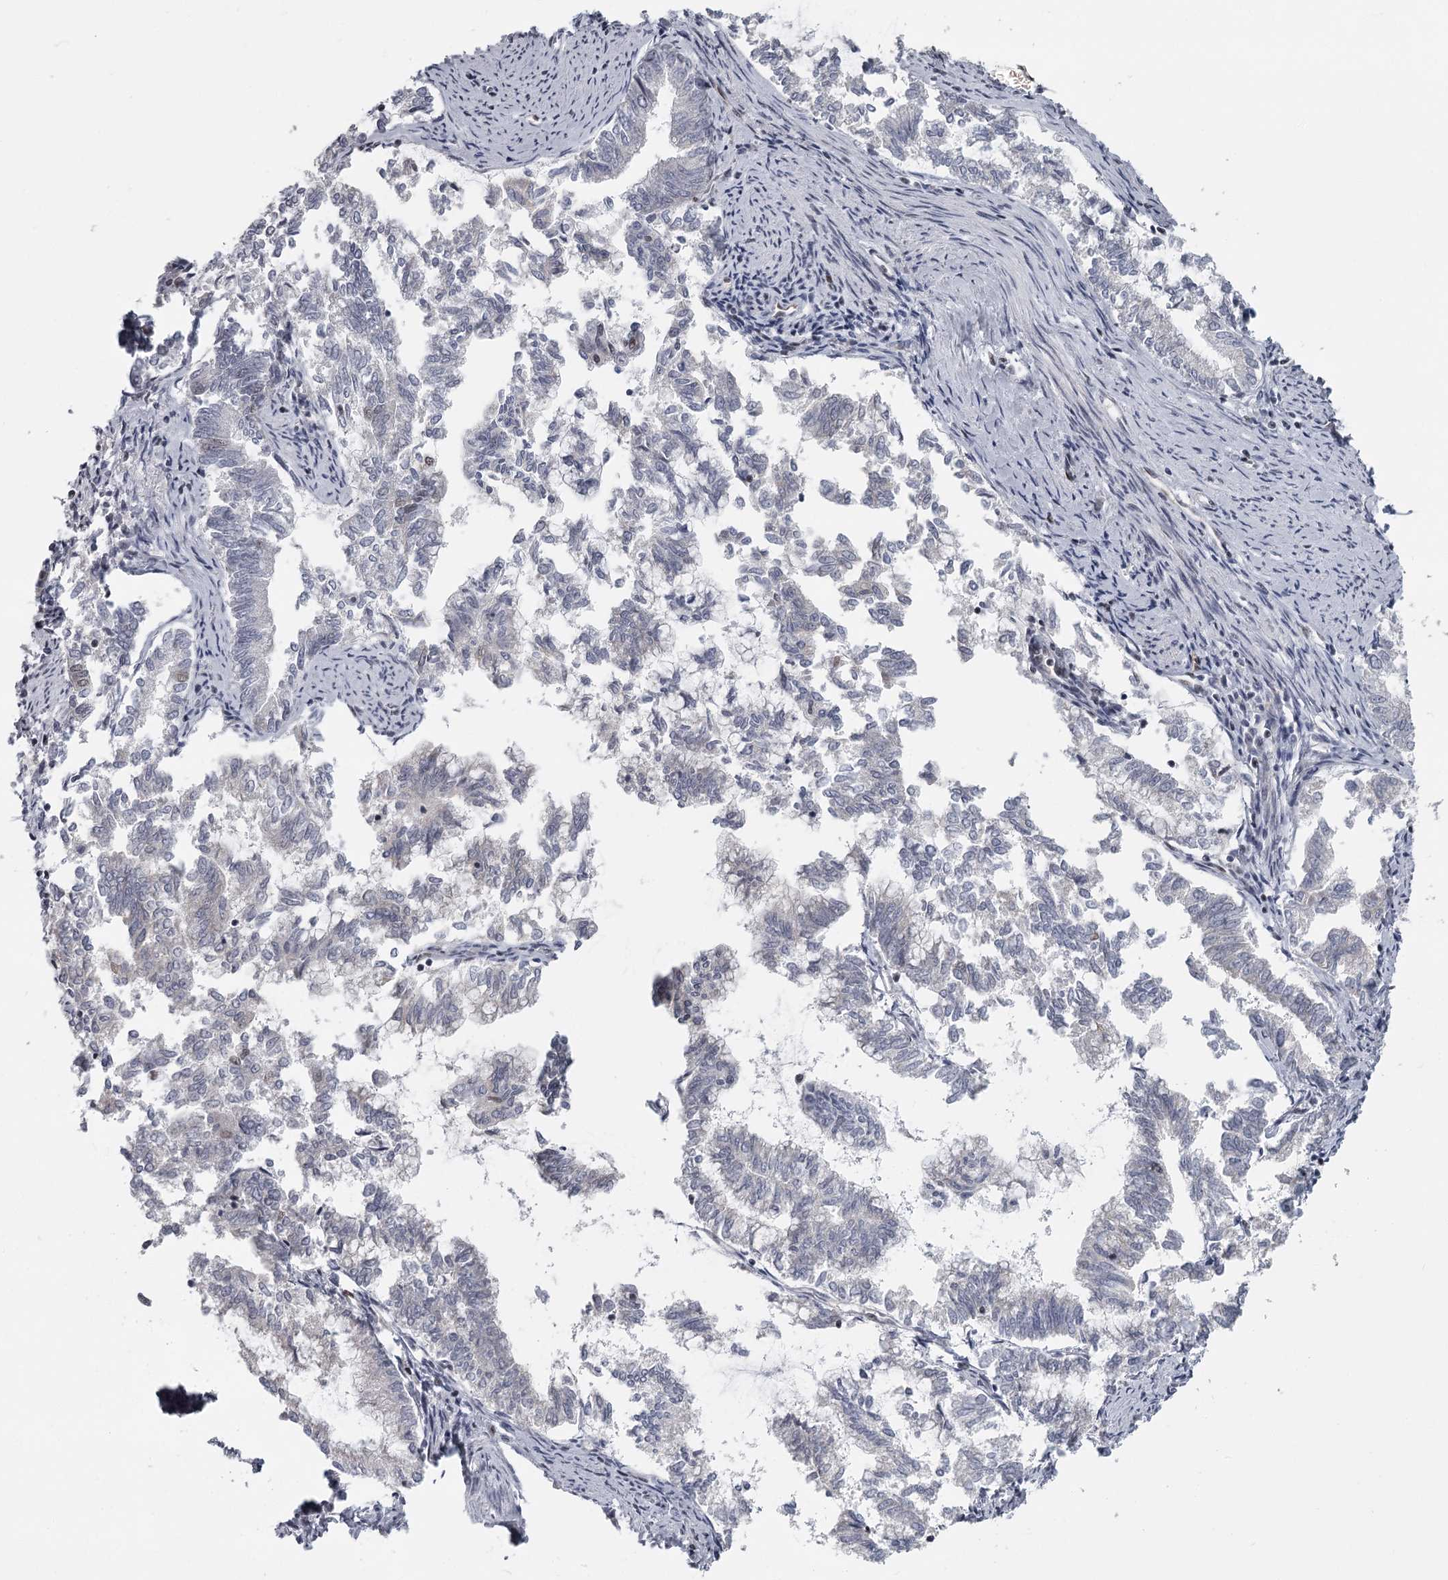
{"staining": {"intensity": "weak", "quantity": "<25%", "location": "nuclear"}, "tissue": "endometrial cancer", "cell_type": "Tumor cells", "image_type": "cancer", "snomed": [{"axis": "morphology", "description": "Adenocarcinoma, NOS"}, {"axis": "topography", "description": "Endometrium"}], "caption": "Protein analysis of endometrial cancer (adenocarcinoma) exhibits no significant staining in tumor cells.", "gene": "FAM13C", "patient": {"sex": "female", "age": 79}}